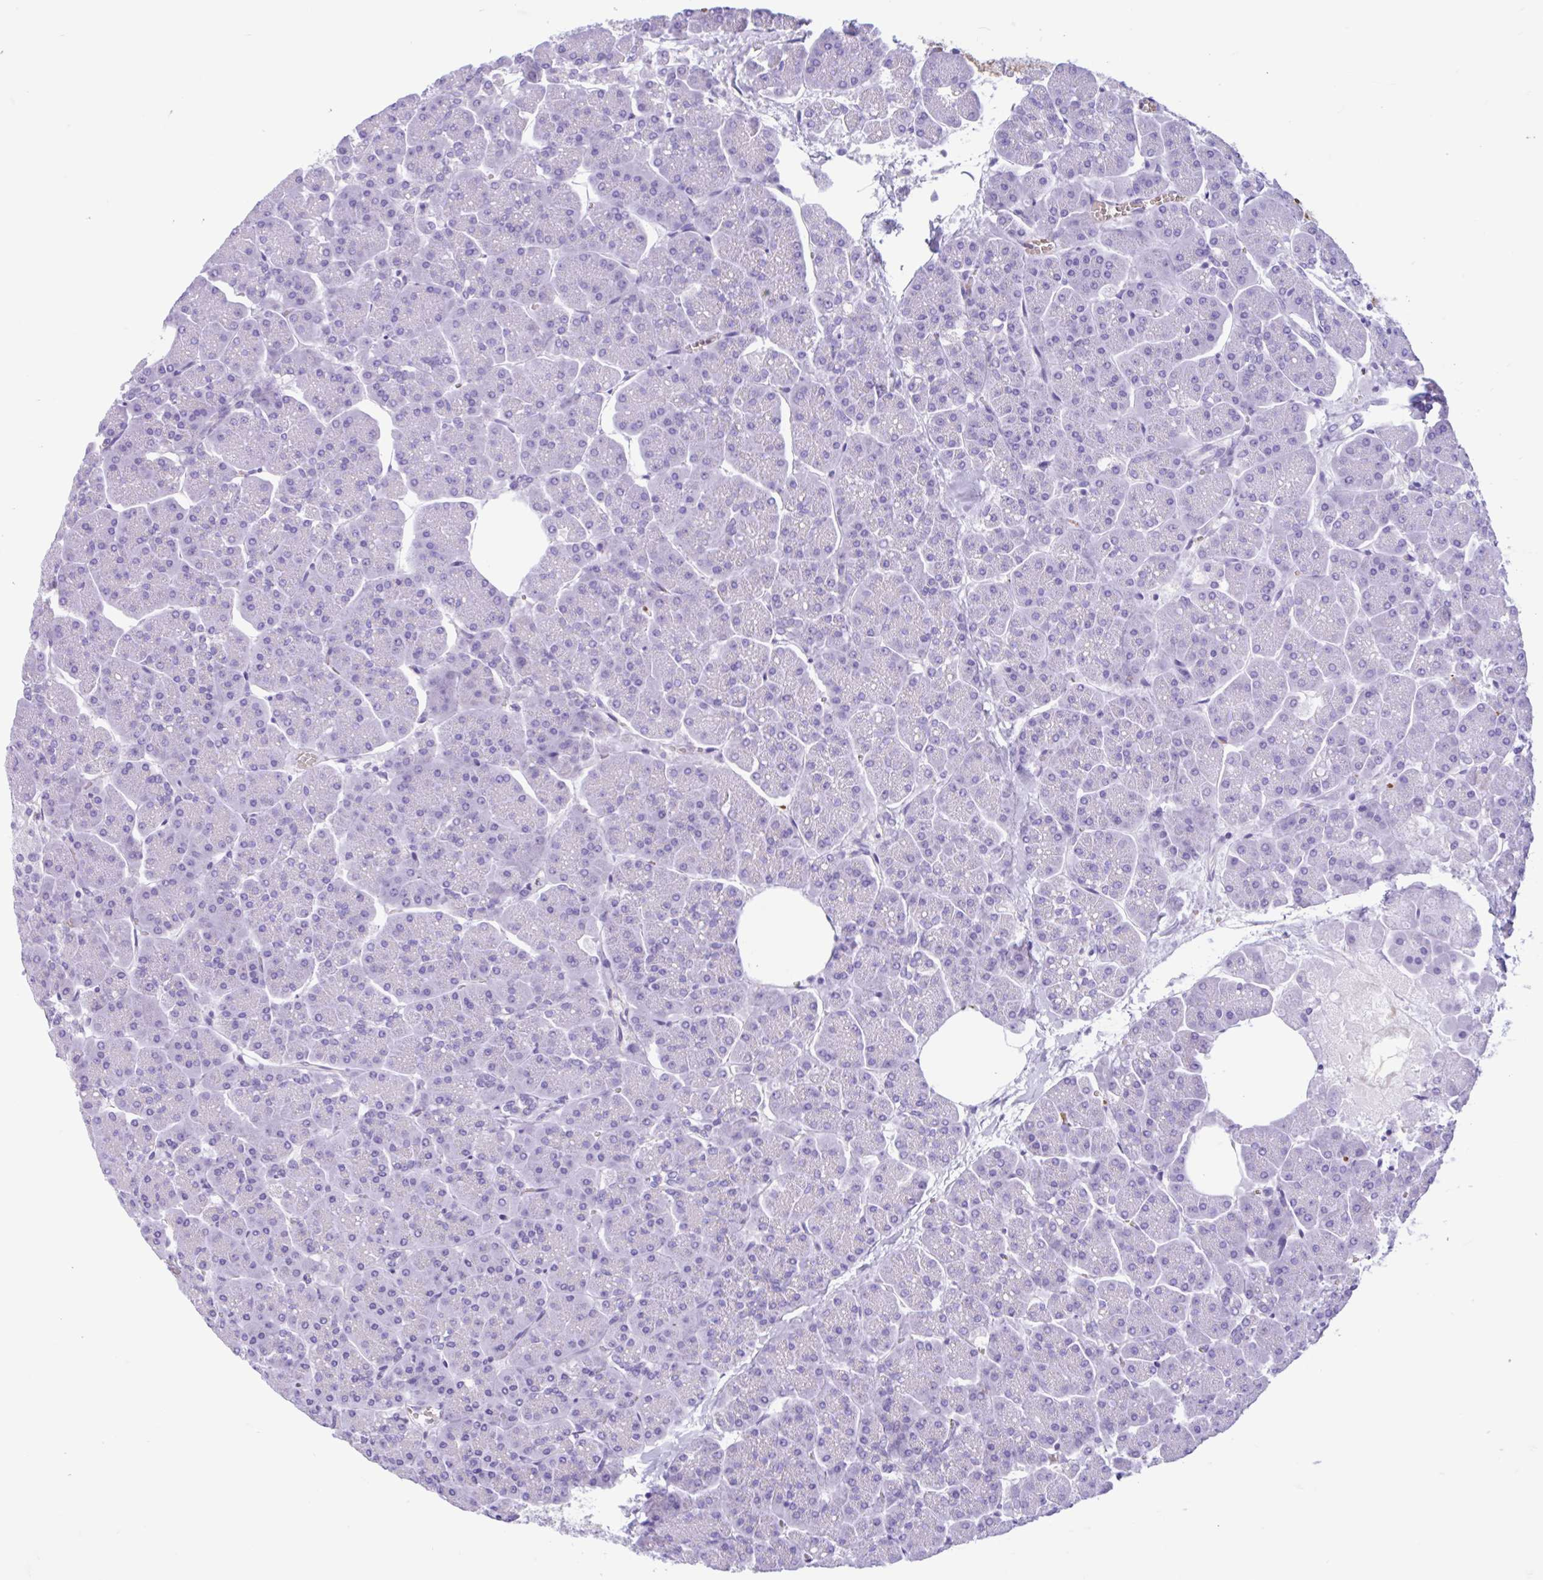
{"staining": {"intensity": "negative", "quantity": "none", "location": "none"}, "tissue": "pancreas", "cell_type": "Exocrine glandular cells", "image_type": "normal", "snomed": [{"axis": "morphology", "description": "Normal tissue, NOS"}, {"axis": "topography", "description": "Pancreas"}, {"axis": "topography", "description": "Peripheral nerve tissue"}], "caption": "DAB (3,3'-diaminobenzidine) immunohistochemical staining of unremarkable pancreas shows no significant positivity in exocrine glandular cells.", "gene": "TMEM79", "patient": {"sex": "male", "age": 54}}